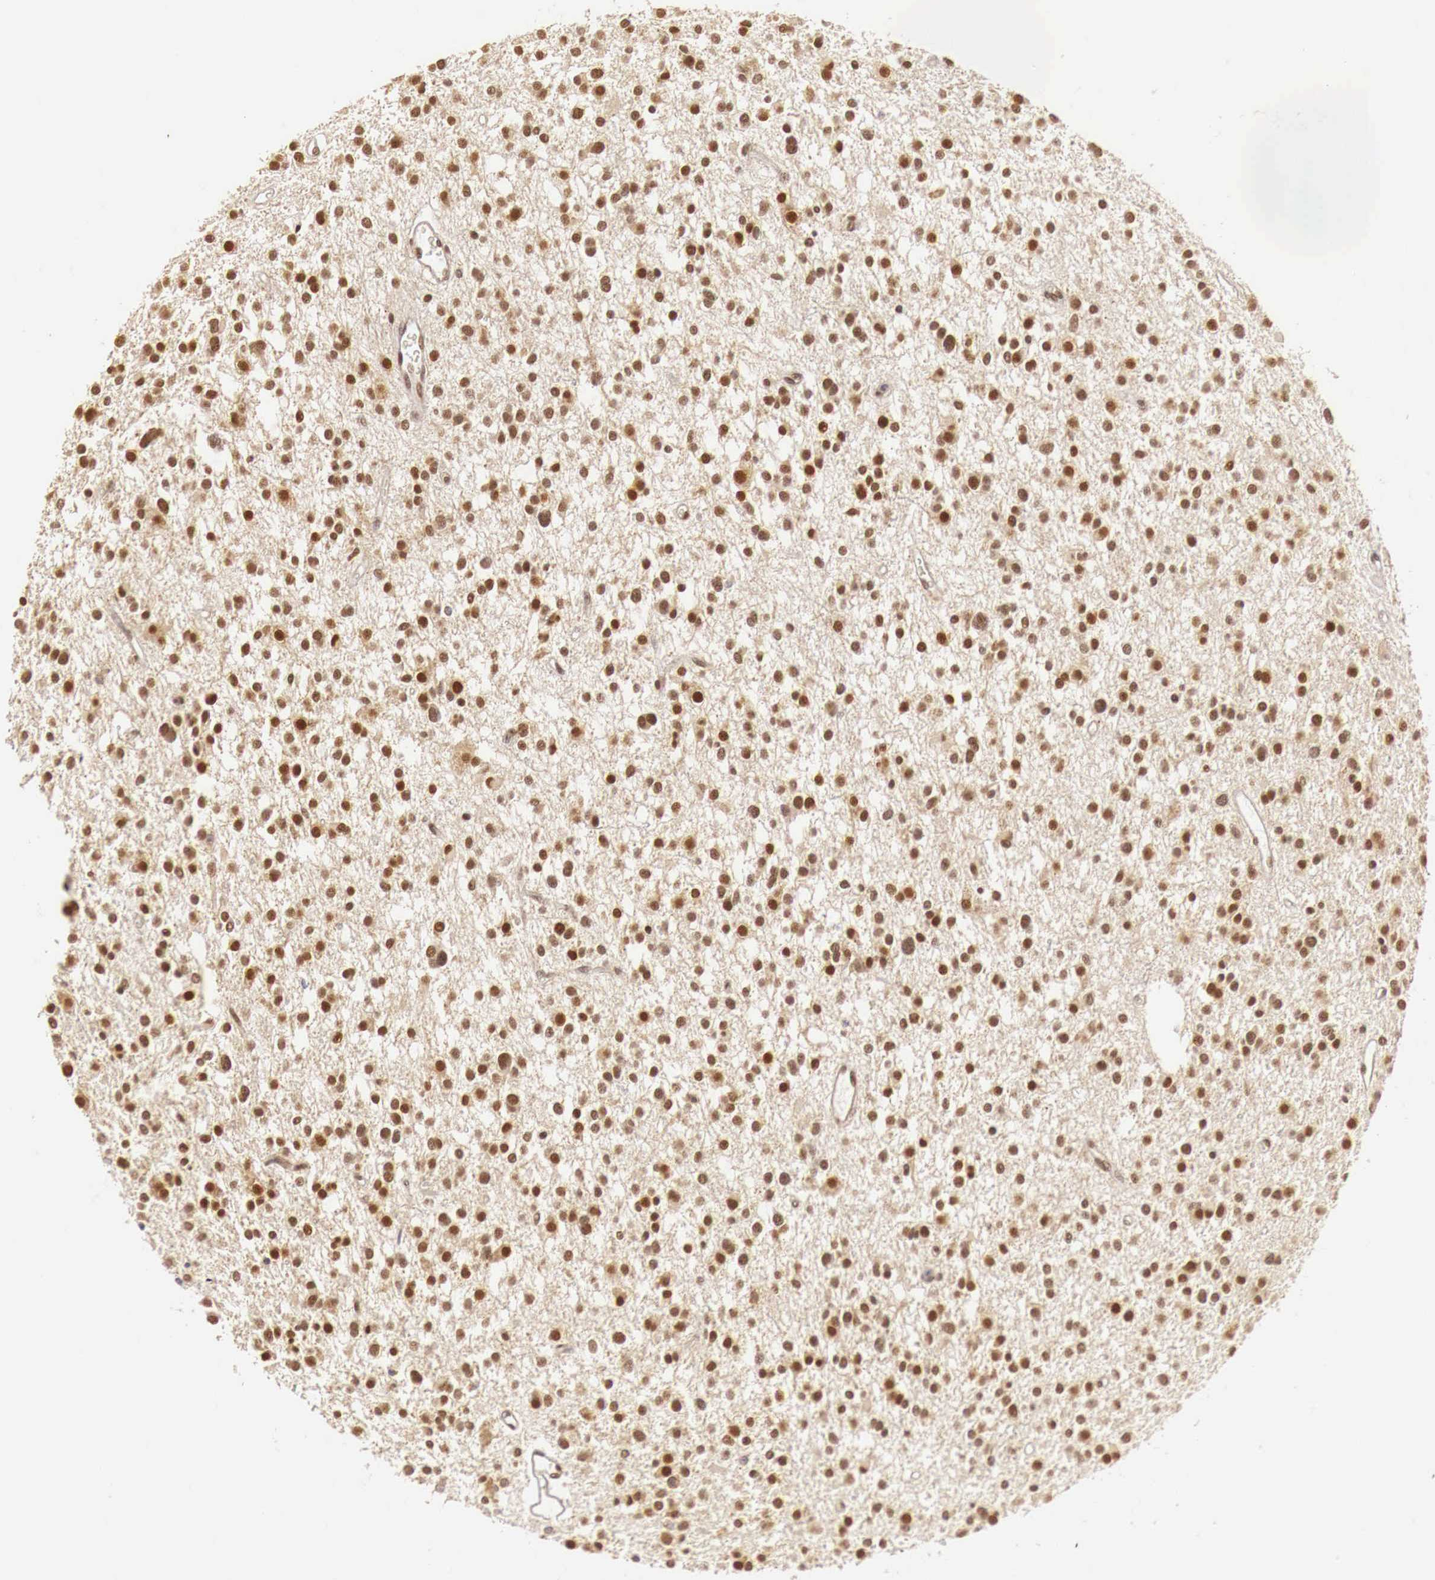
{"staining": {"intensity": "moderate", "quantity": ">75%", "location": "cytoplasmic/membranous,nuclear"}, "tissue": "glioma", "cell_type": "Tumor cells", "image_type": "cancer", "snomed": [{"axis": "morphology", "description": "Glioma, malignant, Low grade"}, {"axis": "topography", "description": "Brain"}], "caption": "There is medium levels of moderate cytoplasmic/membranous and nuclear expression in tumor cells of glioma, as demonstrated by immunohistochemical staining (brown color).", "gene": "GPKOW", "patient": {"sex": "female", "age": 36}}